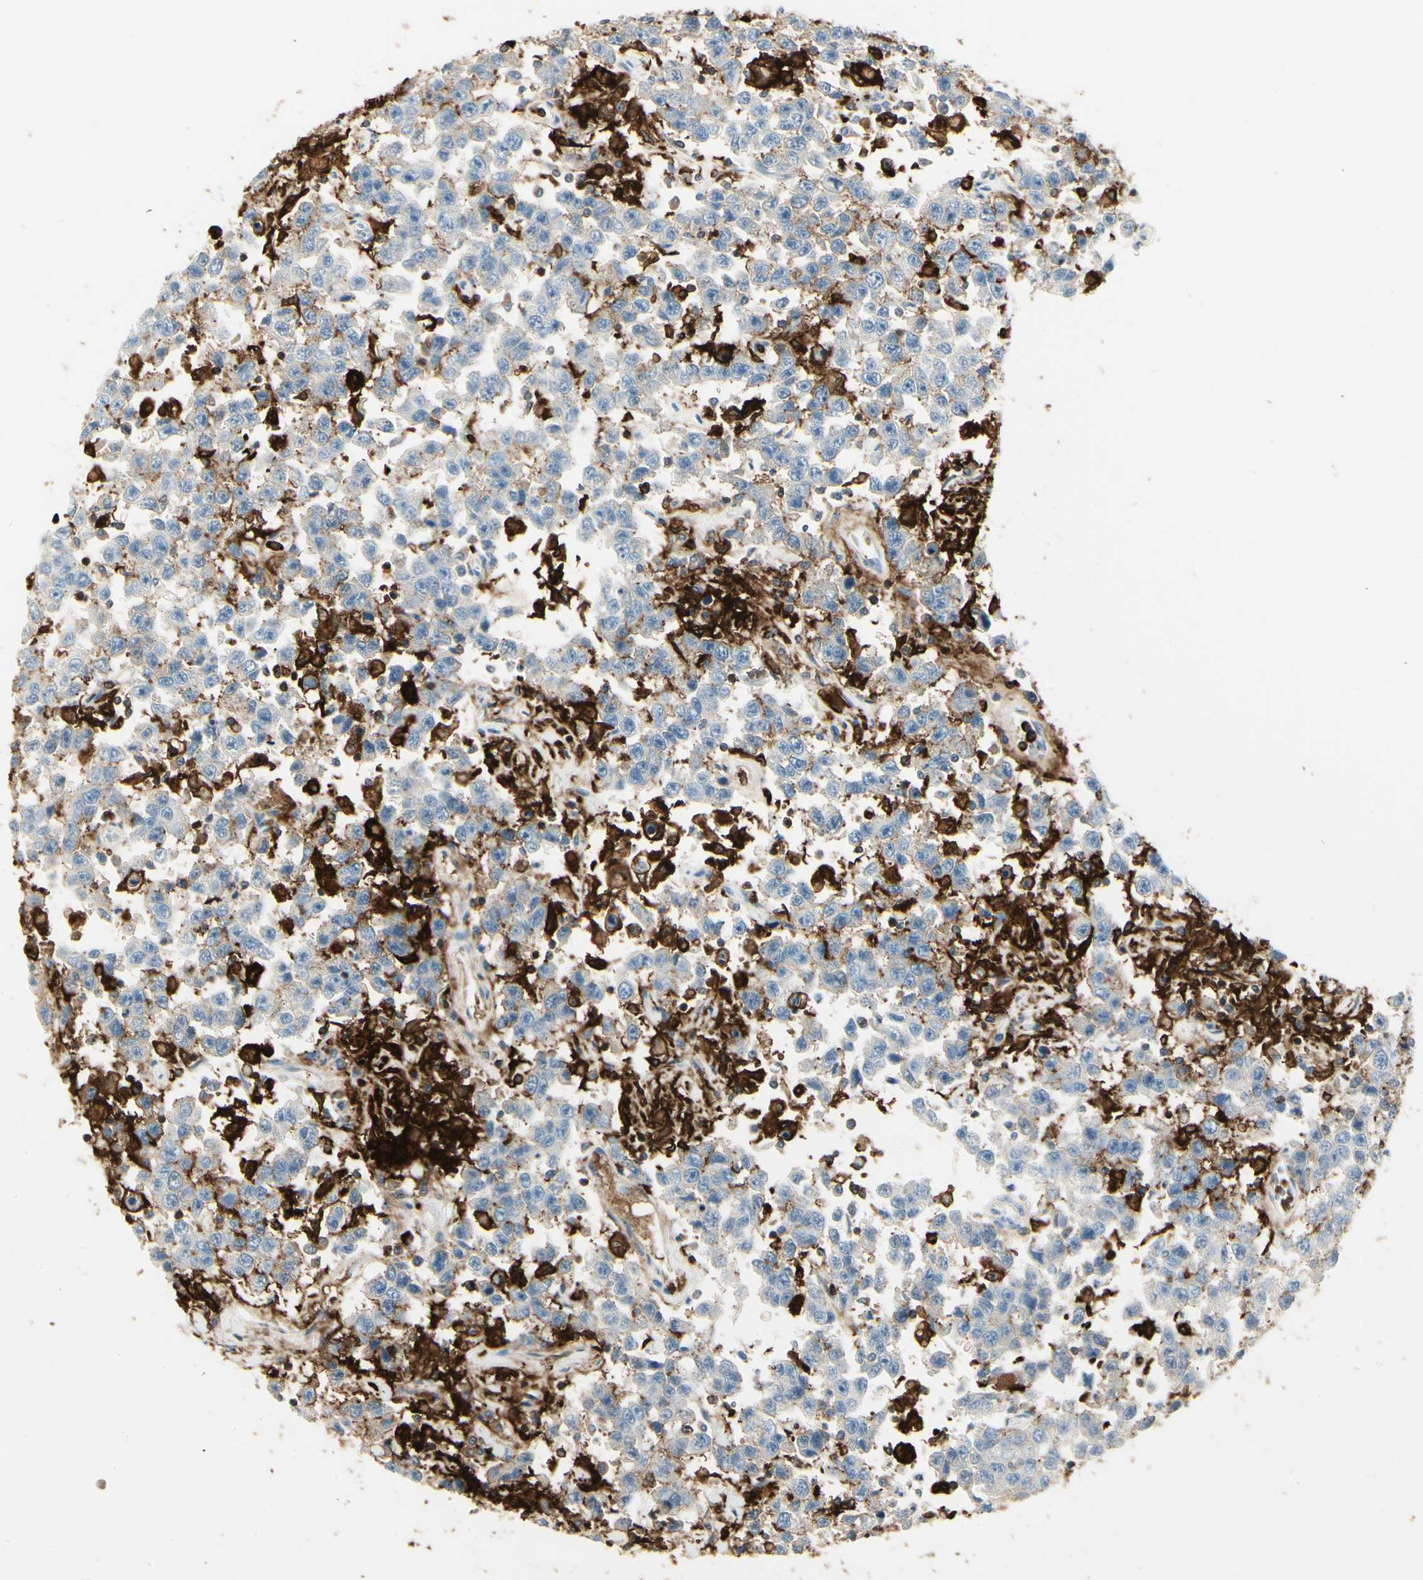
{"staining": {"intensity": "negative", "quantity": "none", "location": "none"}, "tissue": "testis cancer", "cell_type": "Tumor cells", "image_type": "cancer", "snomed": [{"axis": "morphology", "description": "Seminoma, NOS"}, {"axis": "topography", "description": "Testis"}], "caption": "The image demonstrates no significant staining in tumor cells of testis cancer (seminoma).", "gene": "ITGB2", "patient": {"sex": "male", "age": 41}}